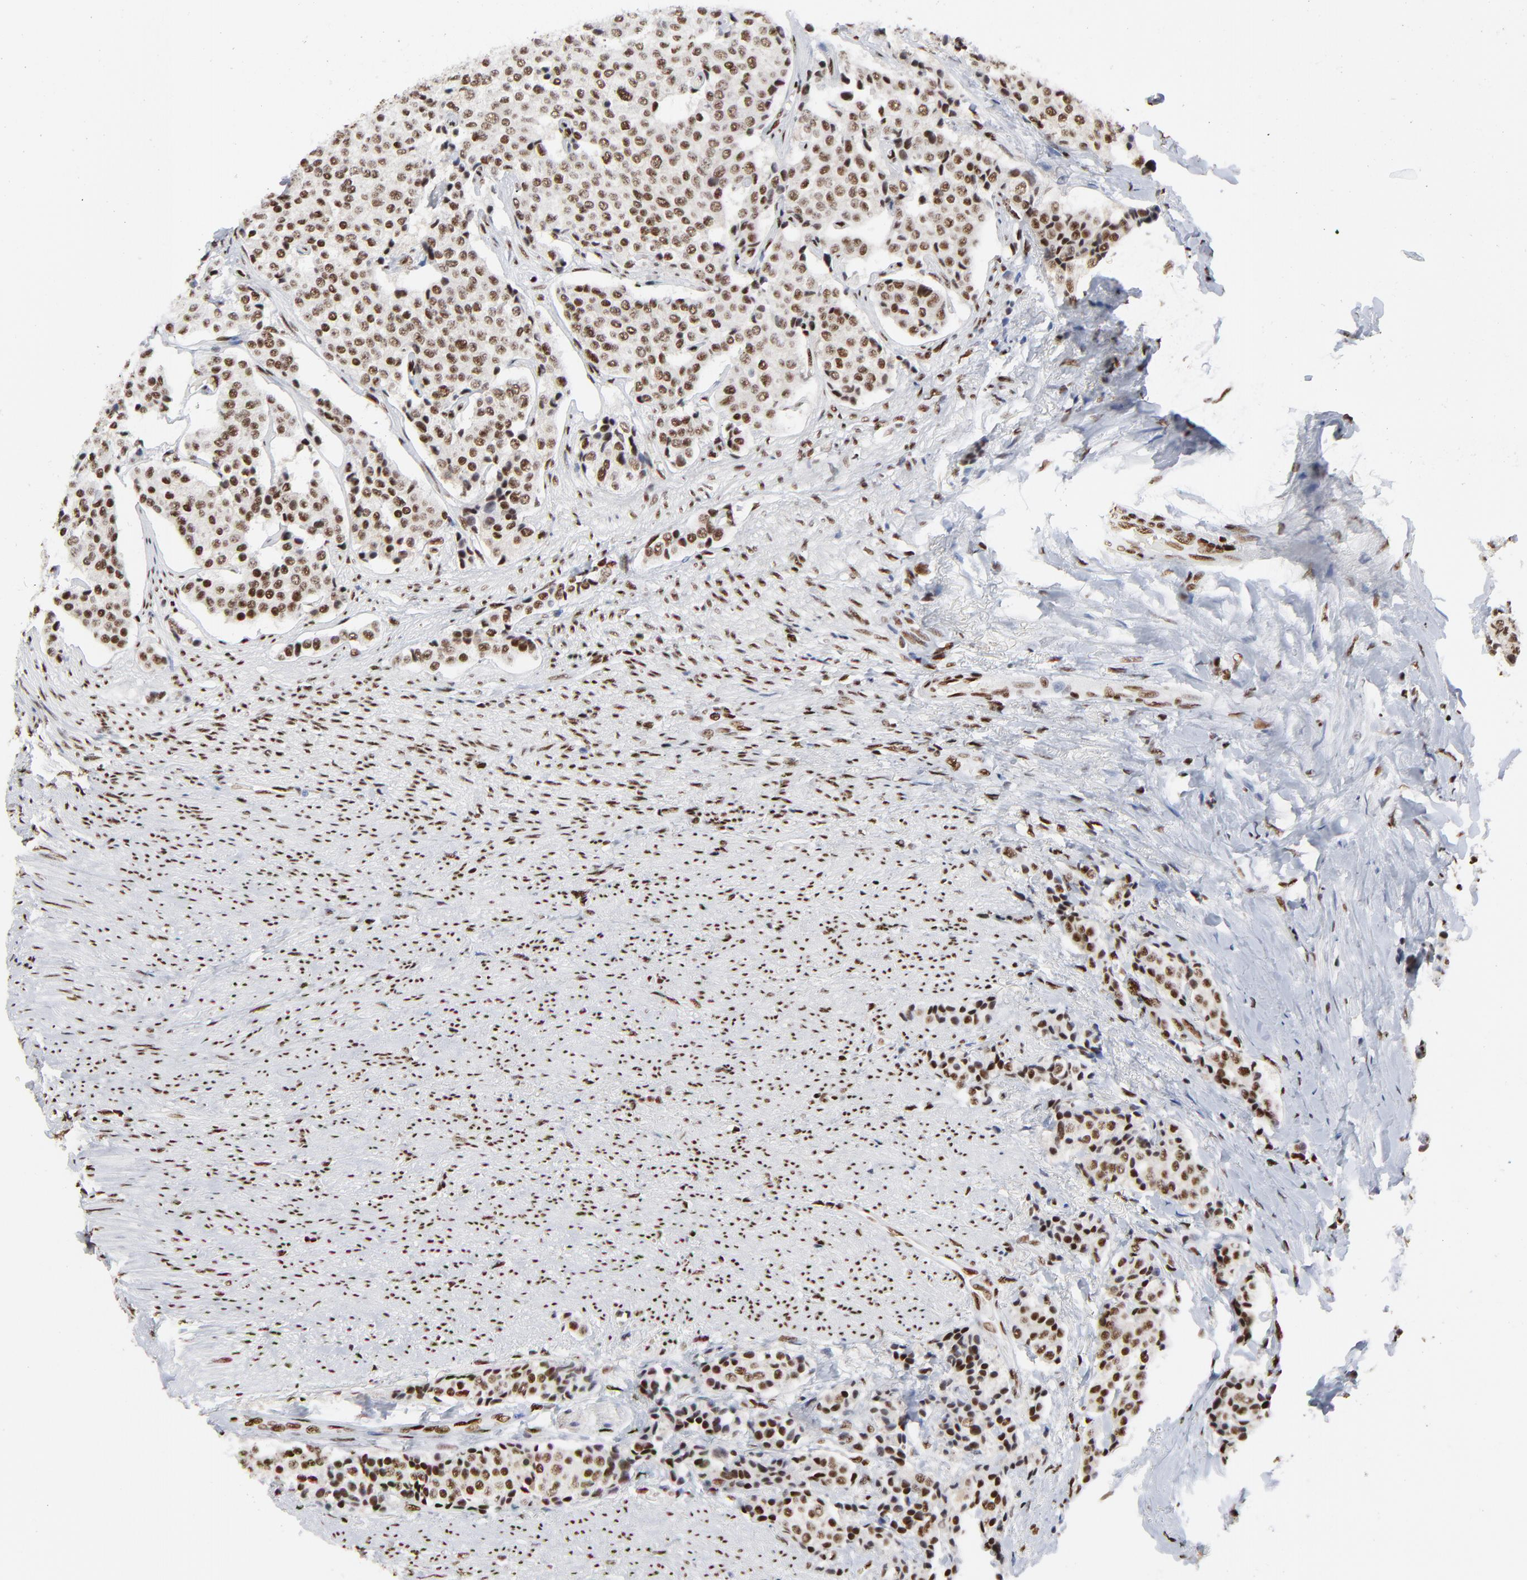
{"staining": {"intensity": "strong", "quantity": ">75%", "location": "nuclear"}, "tissue": "carcinoid", "cell_type": "Tumor cells", "image_type": "cancer", "snomed": [{"axis": "morphology", "description": "Carcinoid, malignant, NOS"}, {"axis": "topography", "description": "Colon"}], "caption": "A brown stain shows strong nuclear positivity of a protein in human carcinoid (malignant) tumor cells. Nuclei are stained in blue.", "gene": "CREB1", "patient": {"sex": "female", "age": 61}}